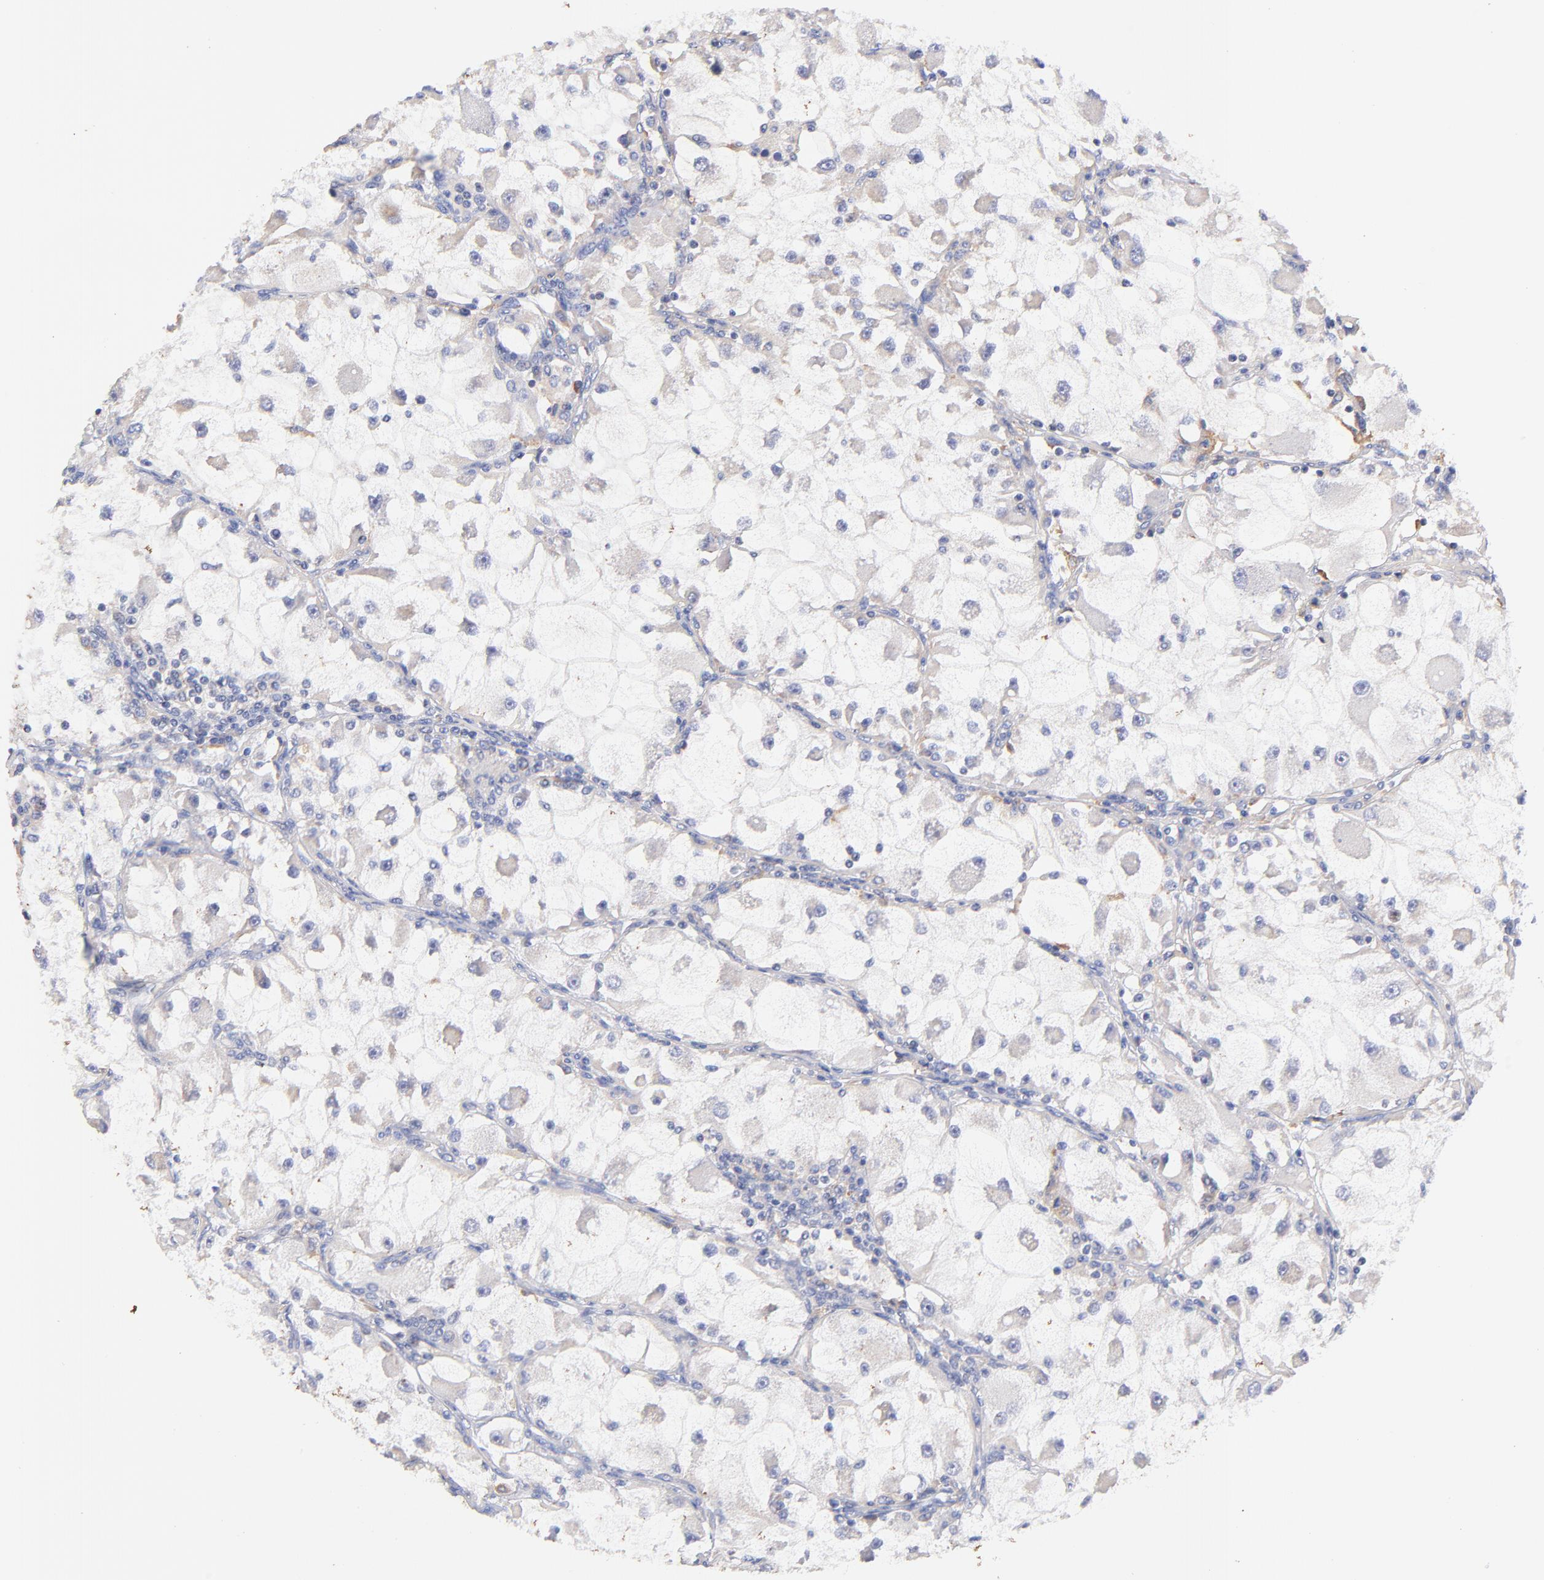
{"staining": {"intensity": "negative", "quantity": "none", "location": "none"}, "tissue": "renal cancer", "cell_type": "Tumor cells", "image_type": "cancer", "snomed": [{"axis": "morphology", "description": "Adenocarcinoma, NOS"}, {"axis": "topography", "description": "Kidney"}], "caption": "Immunohistochemical staining of human adenocarcinoma (renal) demonstrates no significant positivity in tumor cells. (Immunohistochemistry, brightfield microscopy, high magnification).", "gene": "IGLV7-43", "patient": {"sex": "female", "age": 73}}